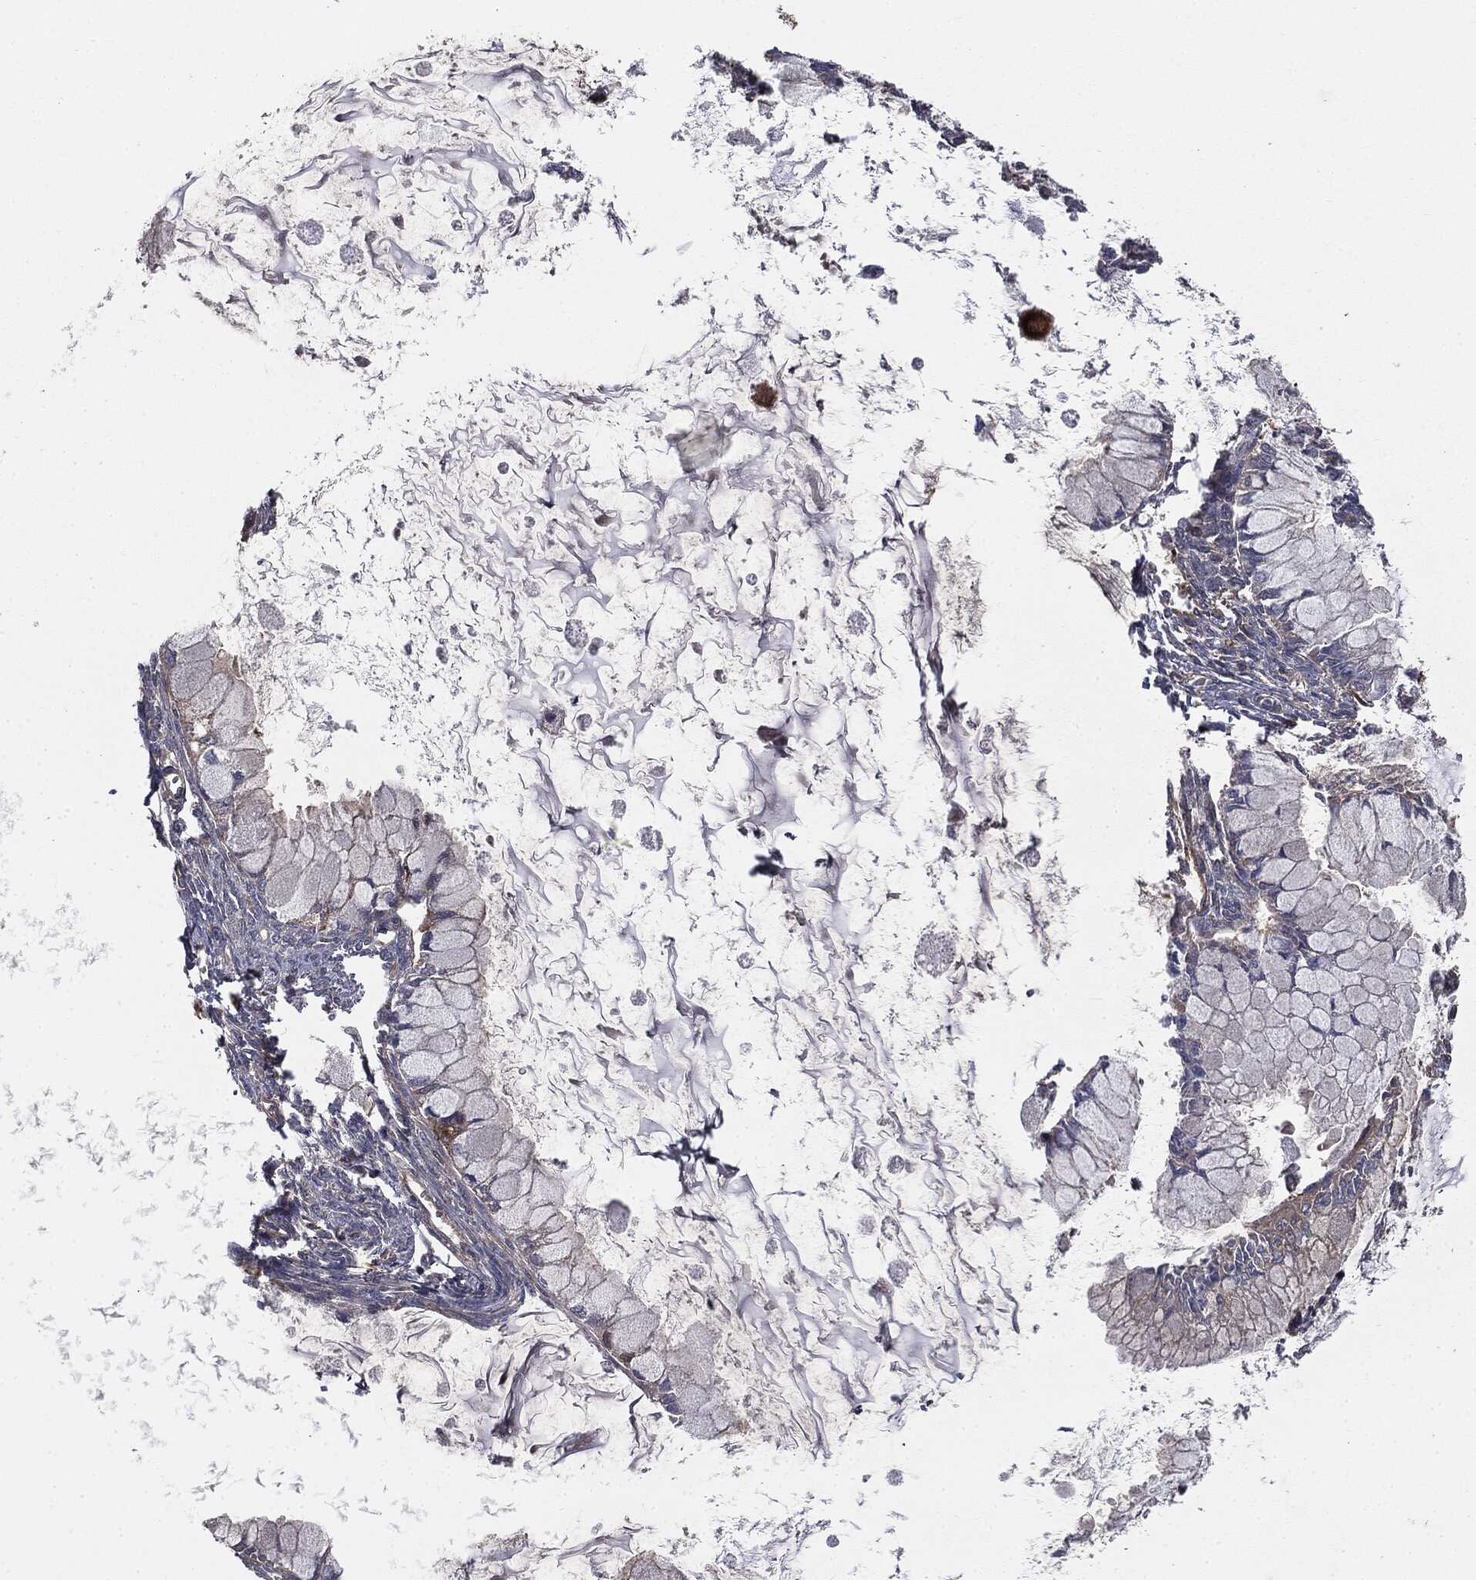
{"staining": {"intensity": "negative", "quantity": "none", "location": "none"}, "tissue": "ovarian cancer", "cell_type": "Tumor cells", "image_type": "cancer", "snomed": [{"axis": "morphology", "description": "Cystadenocarcinoma, mucinous, NOS"}, {"axis": "topography", "description": "Ovary"}], "caption": "Histopathology image shows no significant protein expression in tumor cells of ovarian cancer.", "gene": "GNB5", "patient": {"sex": "female", "age": 34}}